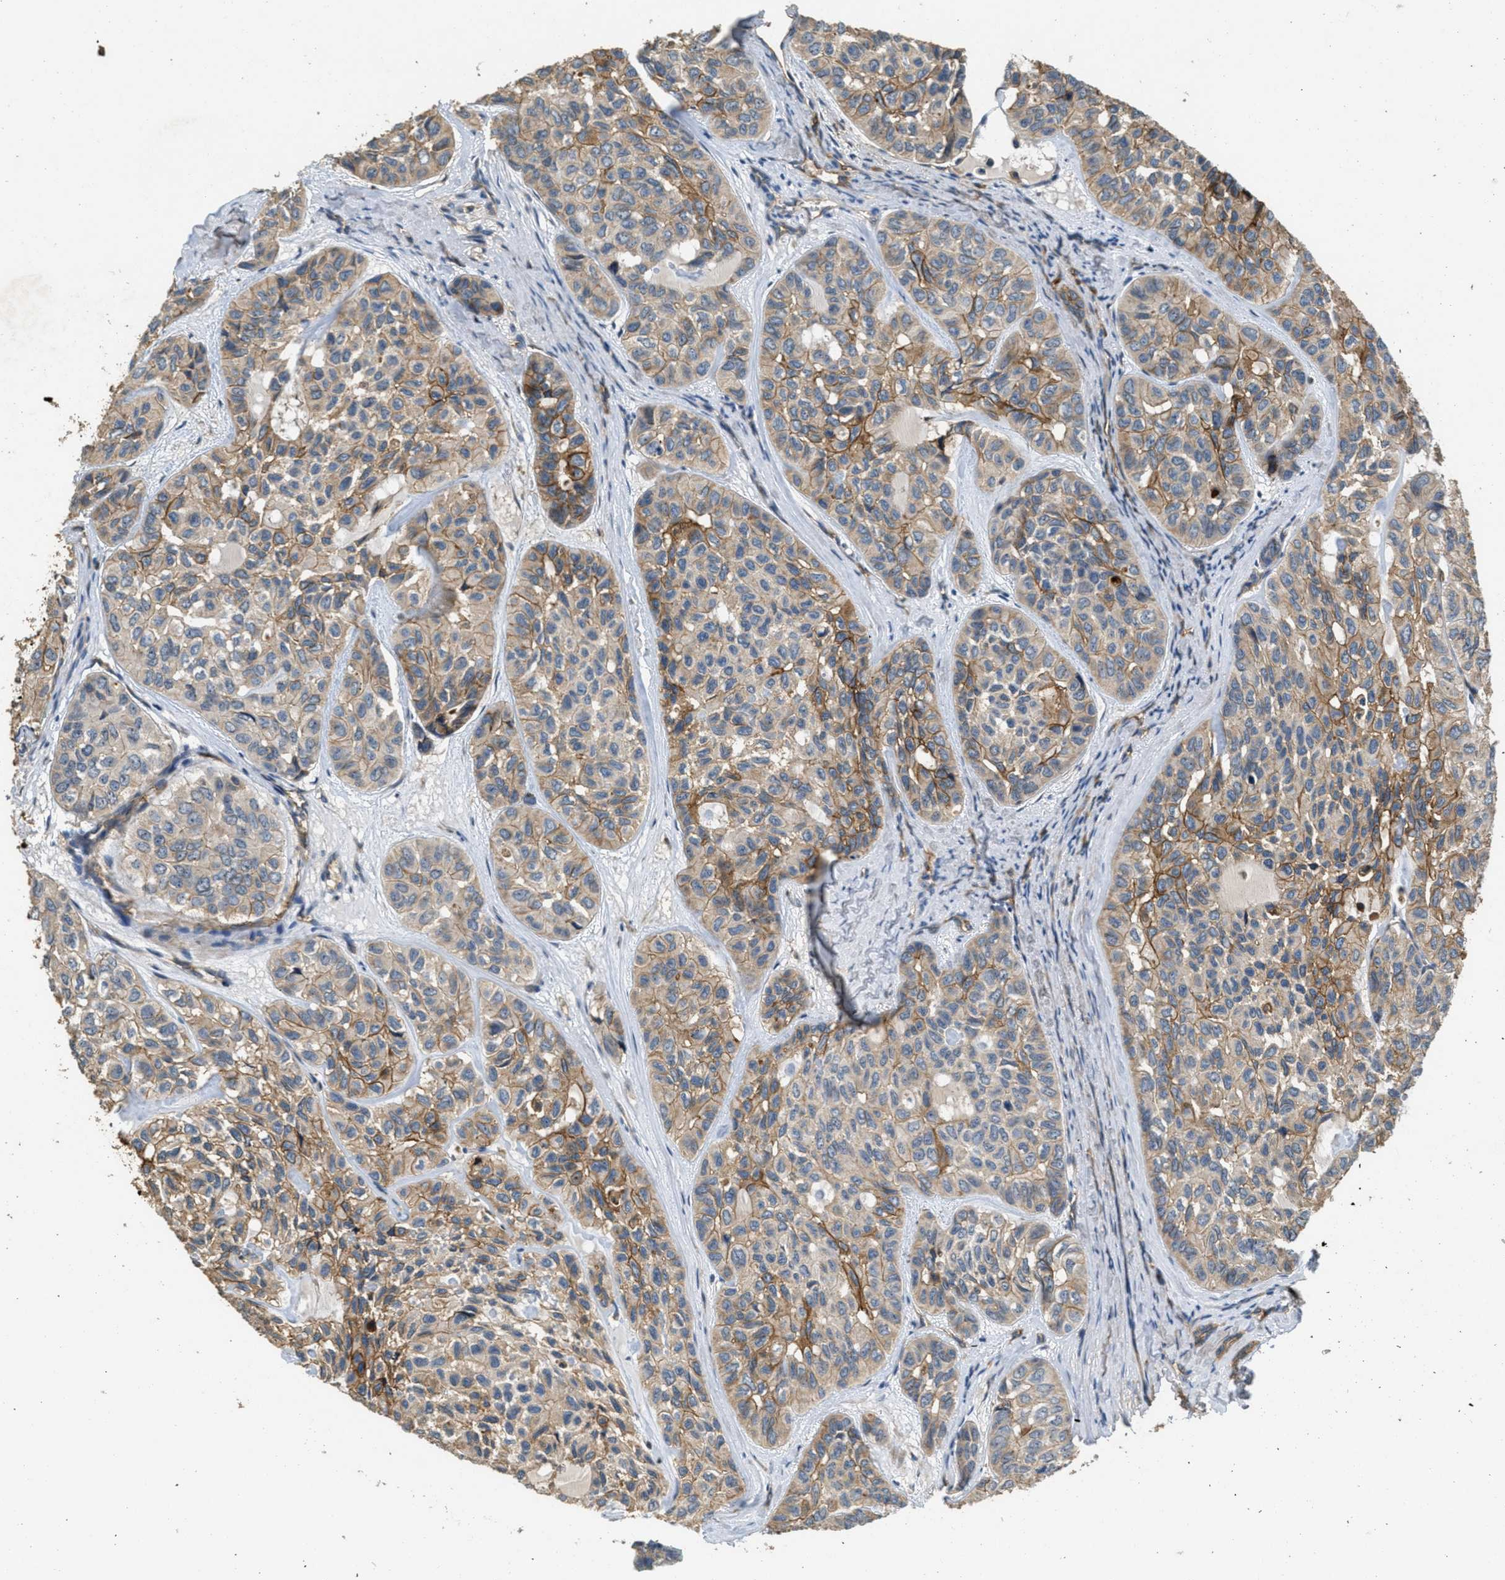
{"staining": {"intensity": "weak", "quantity": ">75%", "location": "cytoplasmic/membranous"}, "tissue": "head and neck cancer", "cell_type": "Tumor cells", "image_type": "cancer", "snomed": [{"axis": "morphology", "description": "Adenocarcinoma, NOS"}, {"axis": "topography", "description": "Salivary gland, NOS"}, {"axis": "topography", "description": "Head-Neck"}], "caption": "Immunohistochemical staining of human head and neck adenocarcinoma displays weak cytoplasmic/membranous protein staining in approximately >75% of tumor cells.", "gene": "OSMR", "patient": {"sex": "female", "age": 76}}